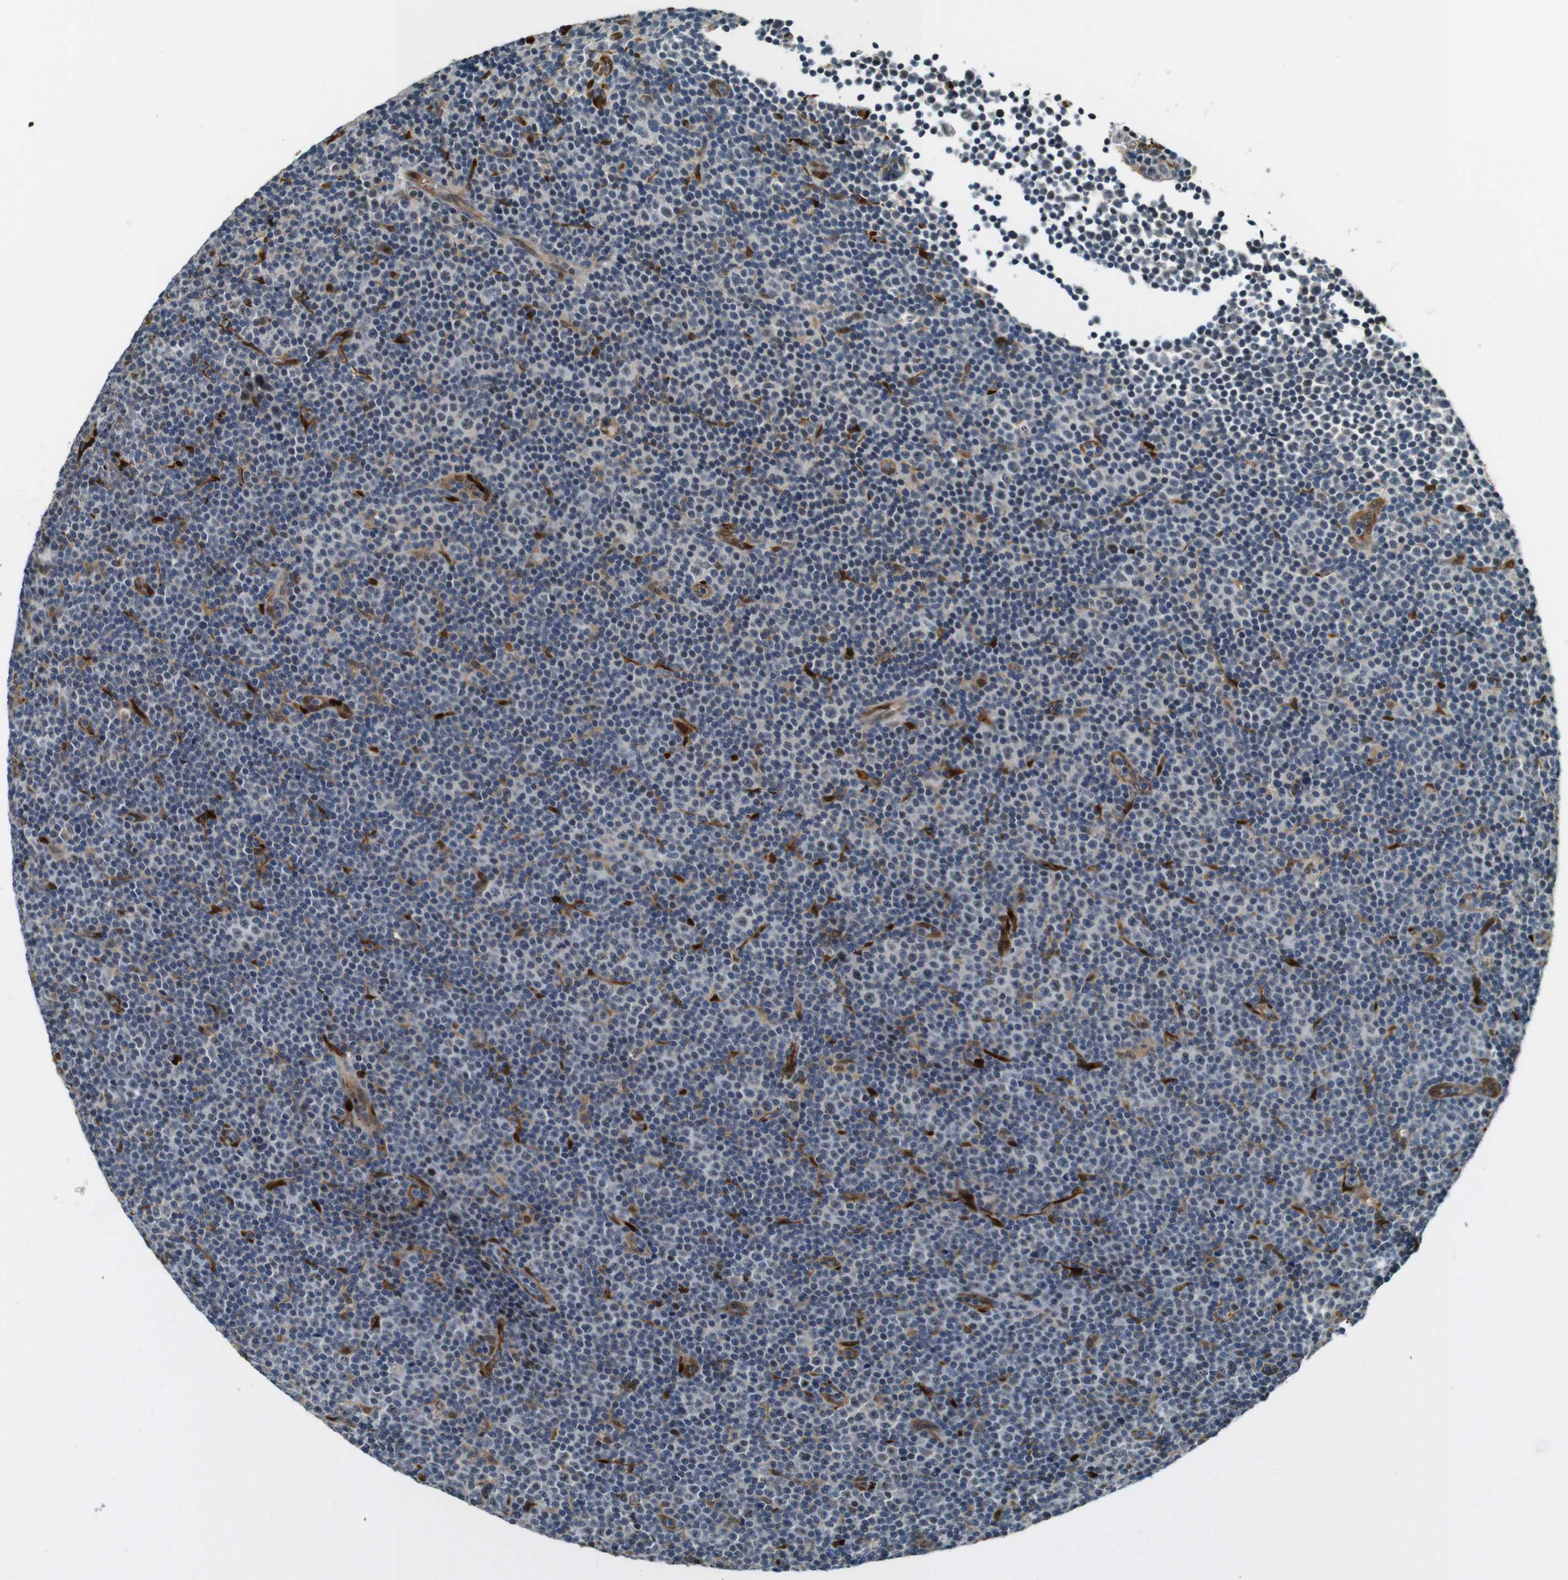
{"staining": {"intensity": "weak", "quantity": "<25%", "location": "cytoplasmic/membranous,nuclear"}, "tissue": "lymphoma", "cell_type": "Tumor cells", "image_type": "cancer", "snomed": [{"axis": "morphology", "description": "Malignant lymphoma, non-Hodgkin's type, Low grade"}, {"axis": "topography", "description": "Lymph node"}], "caption": "Lymphoma was stained to show a protein in brown. There is no significant staining in tumor cells. (Stains: DAB (3,3'-diaminobenzidine) immunohistochemistry (IHC) with hematoxylin counter stain, Microscopy: brightfield microscopy at high magnification).", "gene": "LXN", "patient": {"sex": "female", "age": 67}}